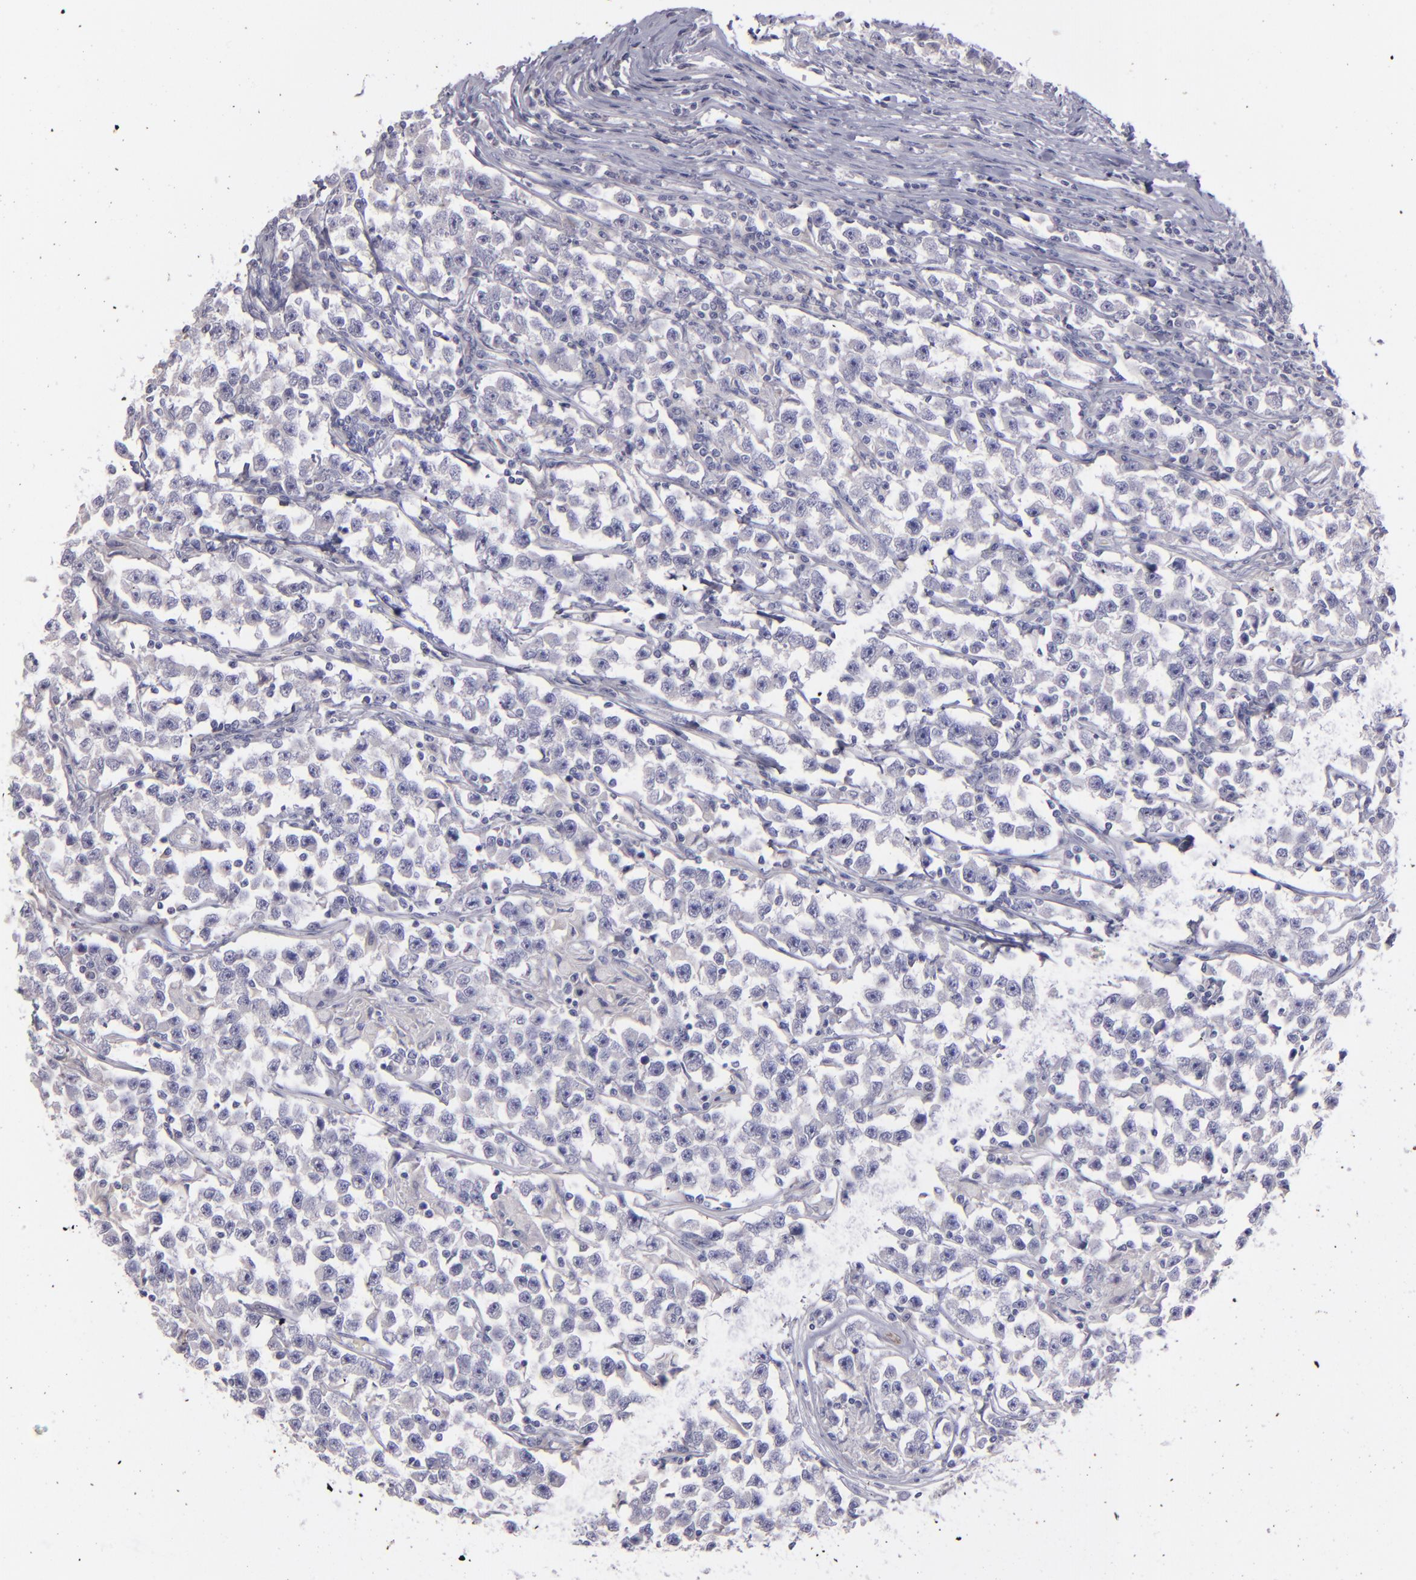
{"staining": {"intensity": "negative", "quantity": "none", "location": "none"}, "tissue": "testis cancer", "cell_type": "Tumor cells", "image_type": "cancer", "snomed": [{"axis": "morphology", "description": "Seminoma, NOS"}, {"axis": "topography", "description": "Testis"}], "caption": "Human testis cancer stained for a protein using immunohistochemistry (IHC) shows no staining in tumor cells.", "gene": "SNAP25", "patient": {"sex": "male", "age": 33}}